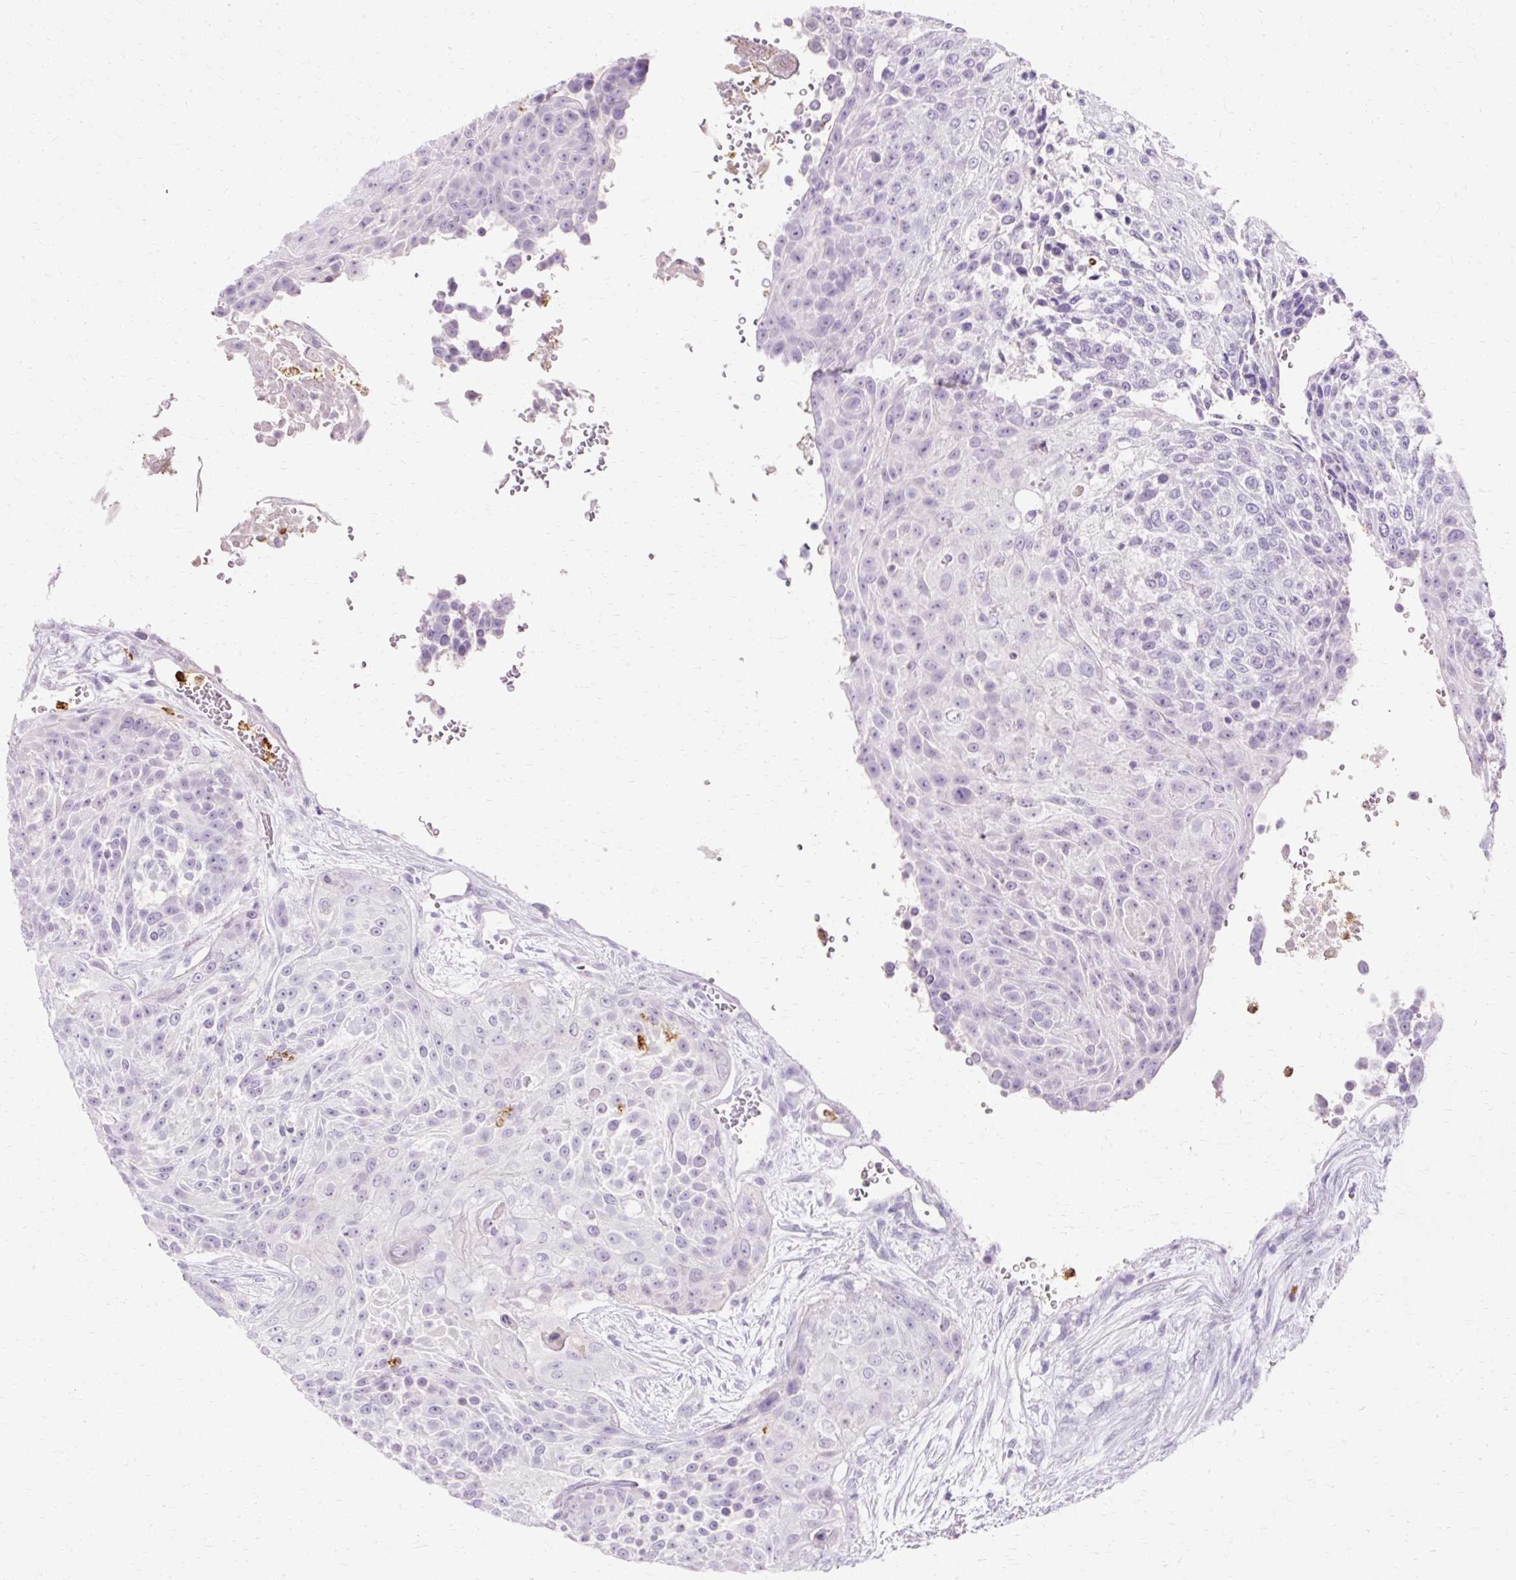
{"staining": {"intensity": "negative", "quantity": "none", "location": "none"}, "tissue": "urothelial cancer", "cell_type": "Tumor cells", "image_type": "cancer", "snomed": [{"axis": "morphology", "description": "Urothelial carcinoma, High grade"}, {"axis": "topography", "description": "Urinary bladder"}], "caption": "The immunohistochemistry (IHC) photomicrograph has no significant expression in tumor cells of high-grade urothelial carcinoma tissue.", "gene": "DEFA1", "patient": {"sex": "female", "age": 63}}